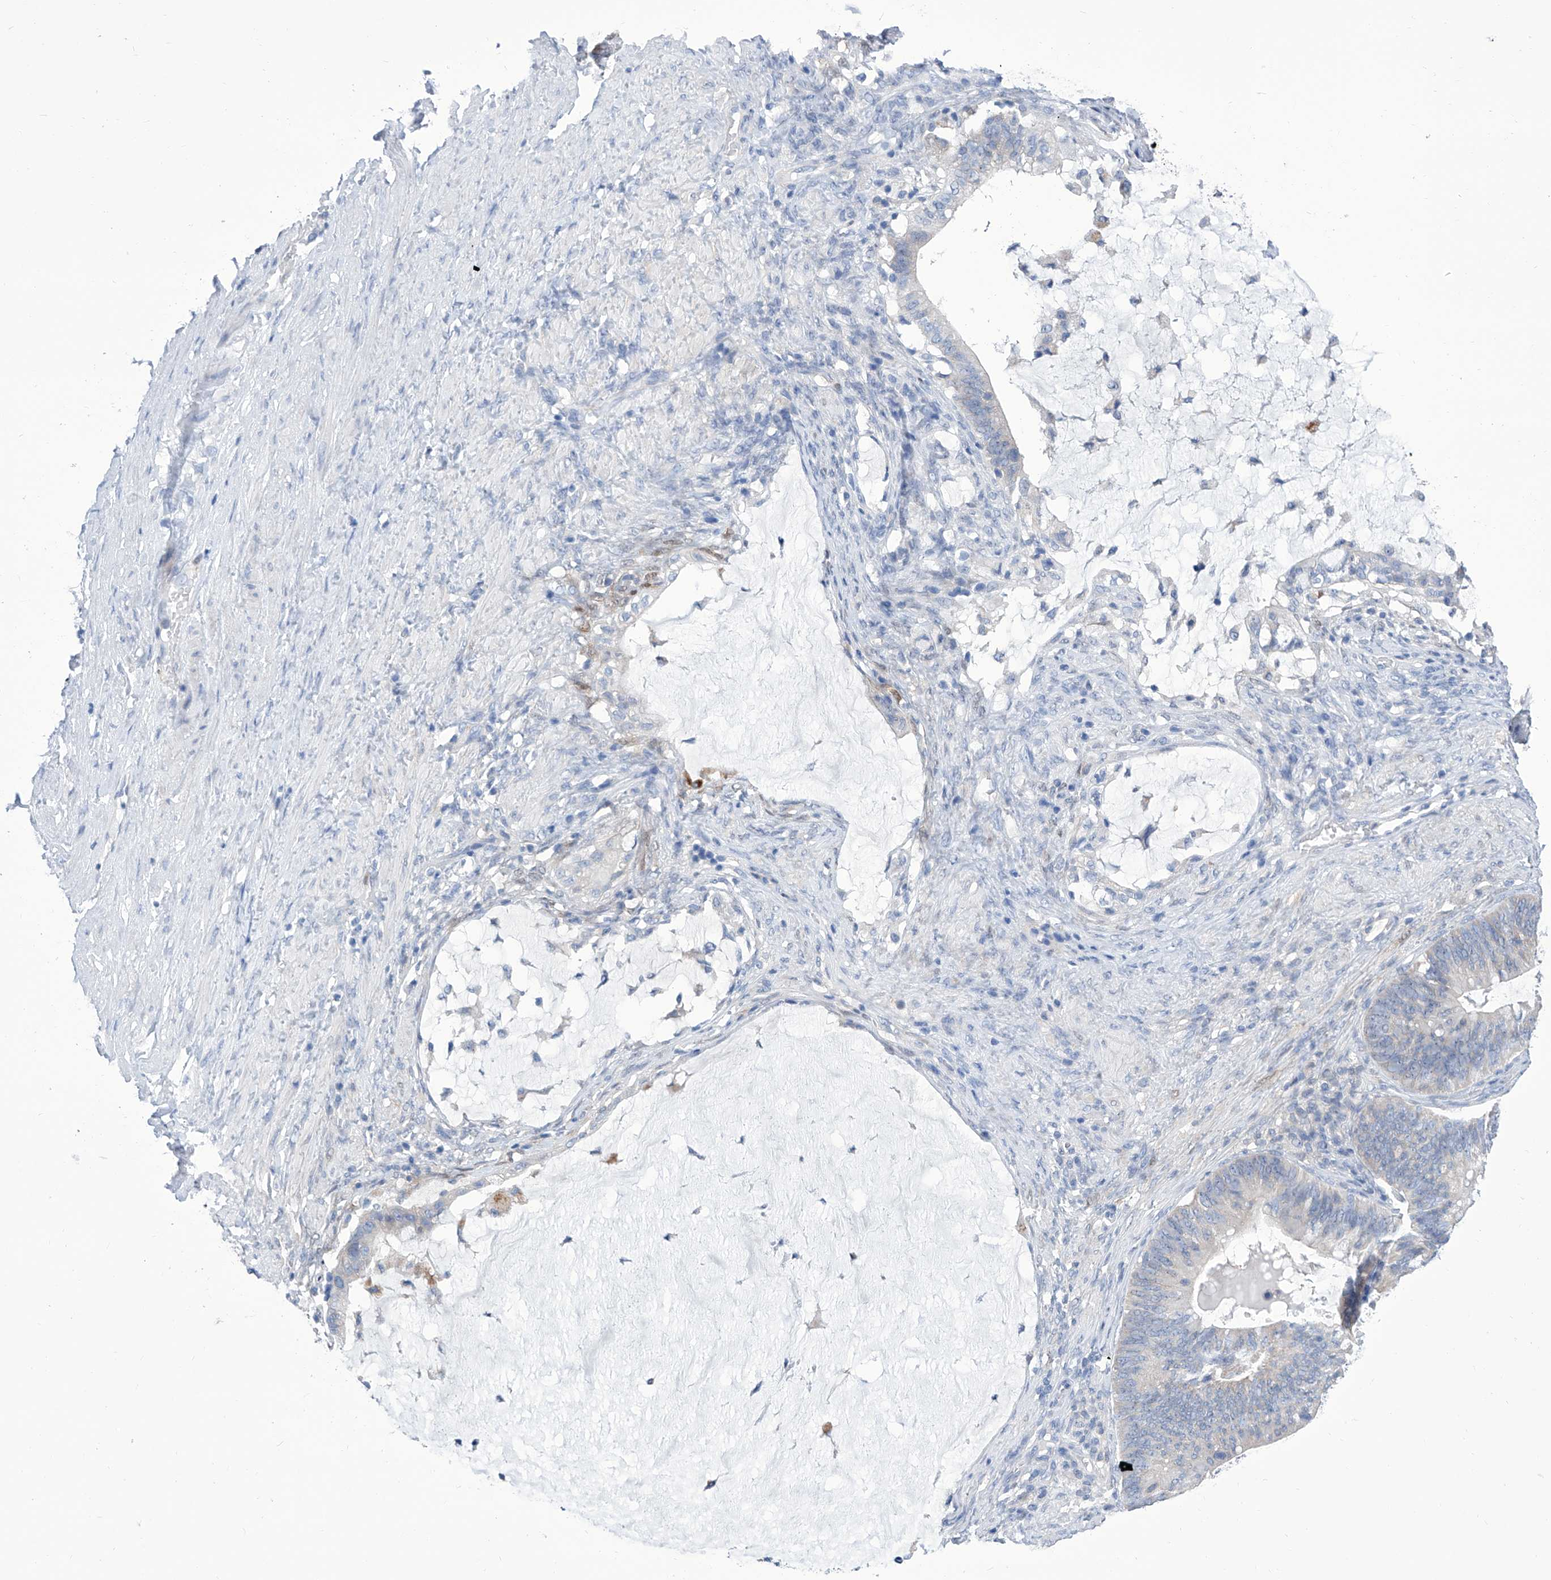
{"staining": {"intensity": "negative", "quantity": "none", "location": "none"}, "tissue": "ovarian cancer", "cell_type": "Tumor cells", "image_type": "cancer", "snomed": [{"axis": "morphology", "description": "Cystadenocarcinoma, mucinous, NOS"}, {"axis": "topography", "description": "Ovary"}], "caption": "The histopathology image displays no significant expression in tumor cells of mucinous cystadenocarcinoma (ovarian). Brightfield microscopy of immunohistochemistry (IHC) stained with DAB (brown) and hematoxylin (blue), captured at high magnification.", "gene": "IMPA2", "patient": {"sex": "female", "age": 61}}